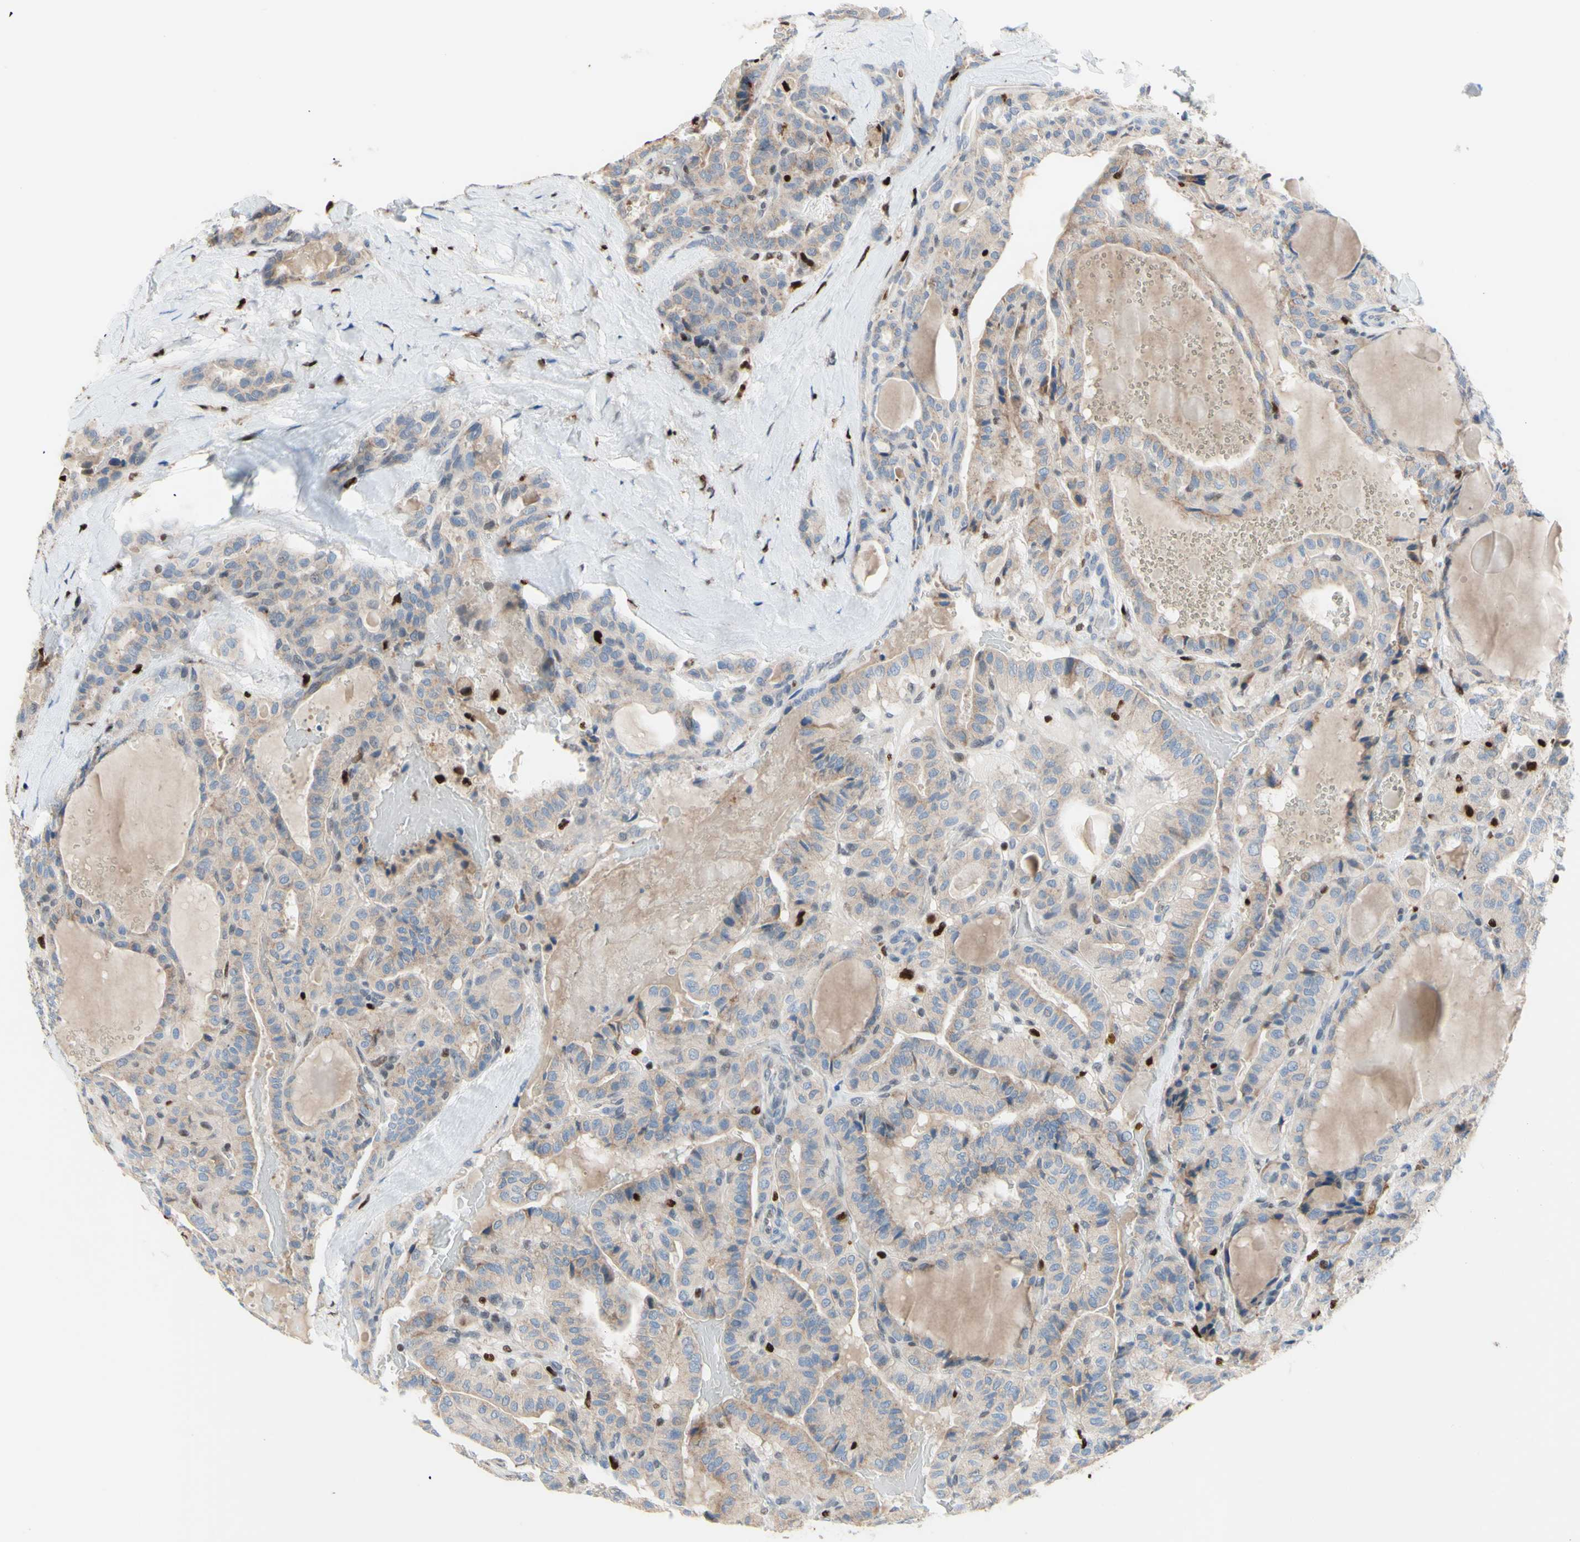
{"staining": {"intensity": "weak", "quantity": ">75%", "location": "cytoplasmic/membranous"}, "tissue": "thyroid cancer", "cell_type": "Tumor cells", "image_type": "cancer", "snomed": [{"axis": "morphology", "description": "Papillary adenocarcinoma, NOS"}, {"axis": "topography", "description": "Thyroid gland"}], "caption": "Protein analysis of thyroid papillary adenocarcinoma tissue demonstrates weak cytoplasmic/membranous positivity in about >75% of tumor cells.", "gene": "EED", "patient": {"sex": "male", "age": 77}}